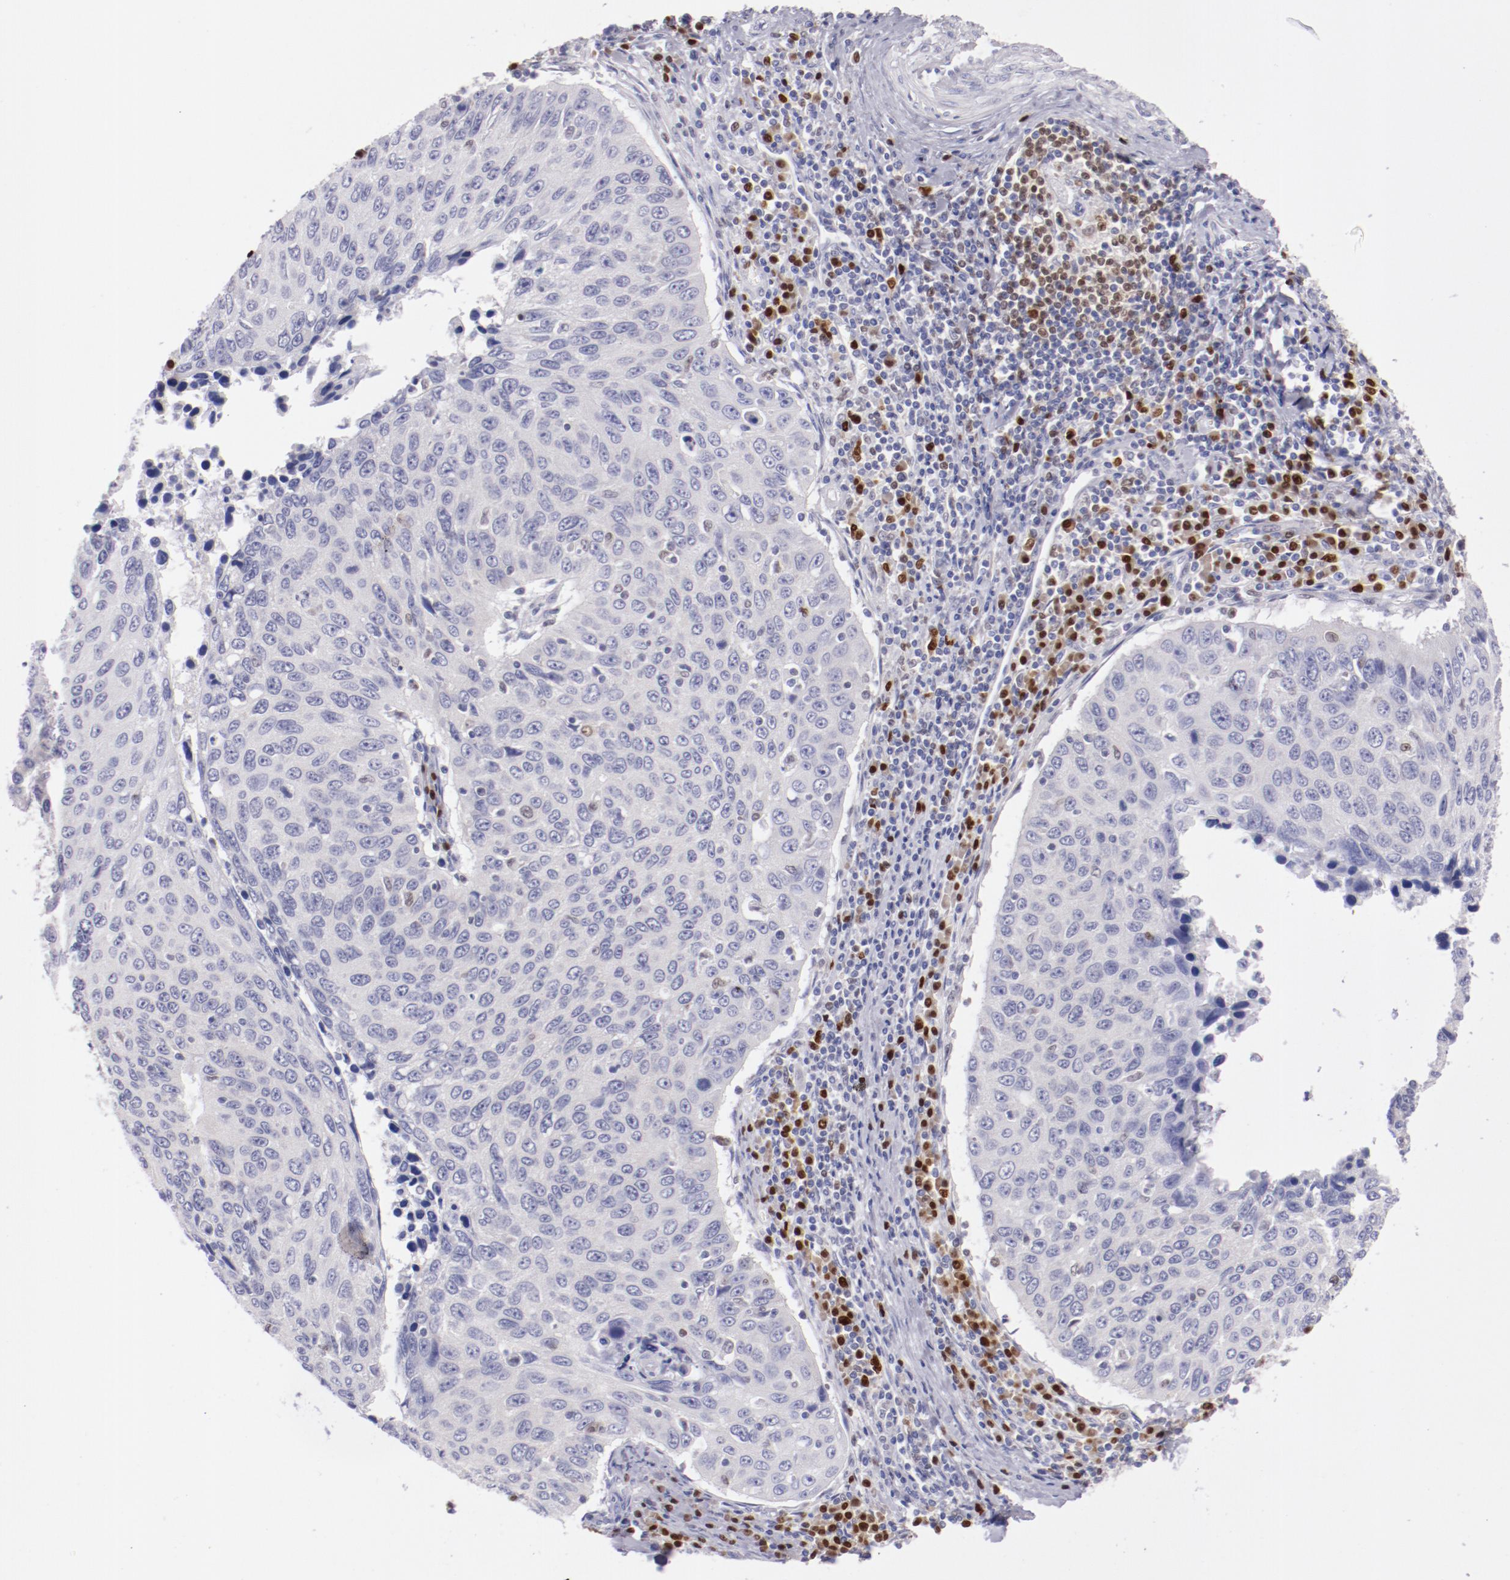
{"staining": {"intensity": "negative", "quantity": "none", "location": "none"}, "tissue": "cervical cancer", "cell_type": "Tumor cells", "image_type": "cancer", "snomed": [{"axis": "morphology", "description": "Squamous cell carcinoma, NOS"}, {"axis": "topography", "description": "Cervix"}], "caption": "Cervical squamous cell carcinoma was stained to show a protein in brown. There is no significant positivity in tumor cells. (Immunohistochemistry, brightfield microscopy, high magnification).", "gene": "IRF8", "patient": {"sex": "female", "age": 53}}